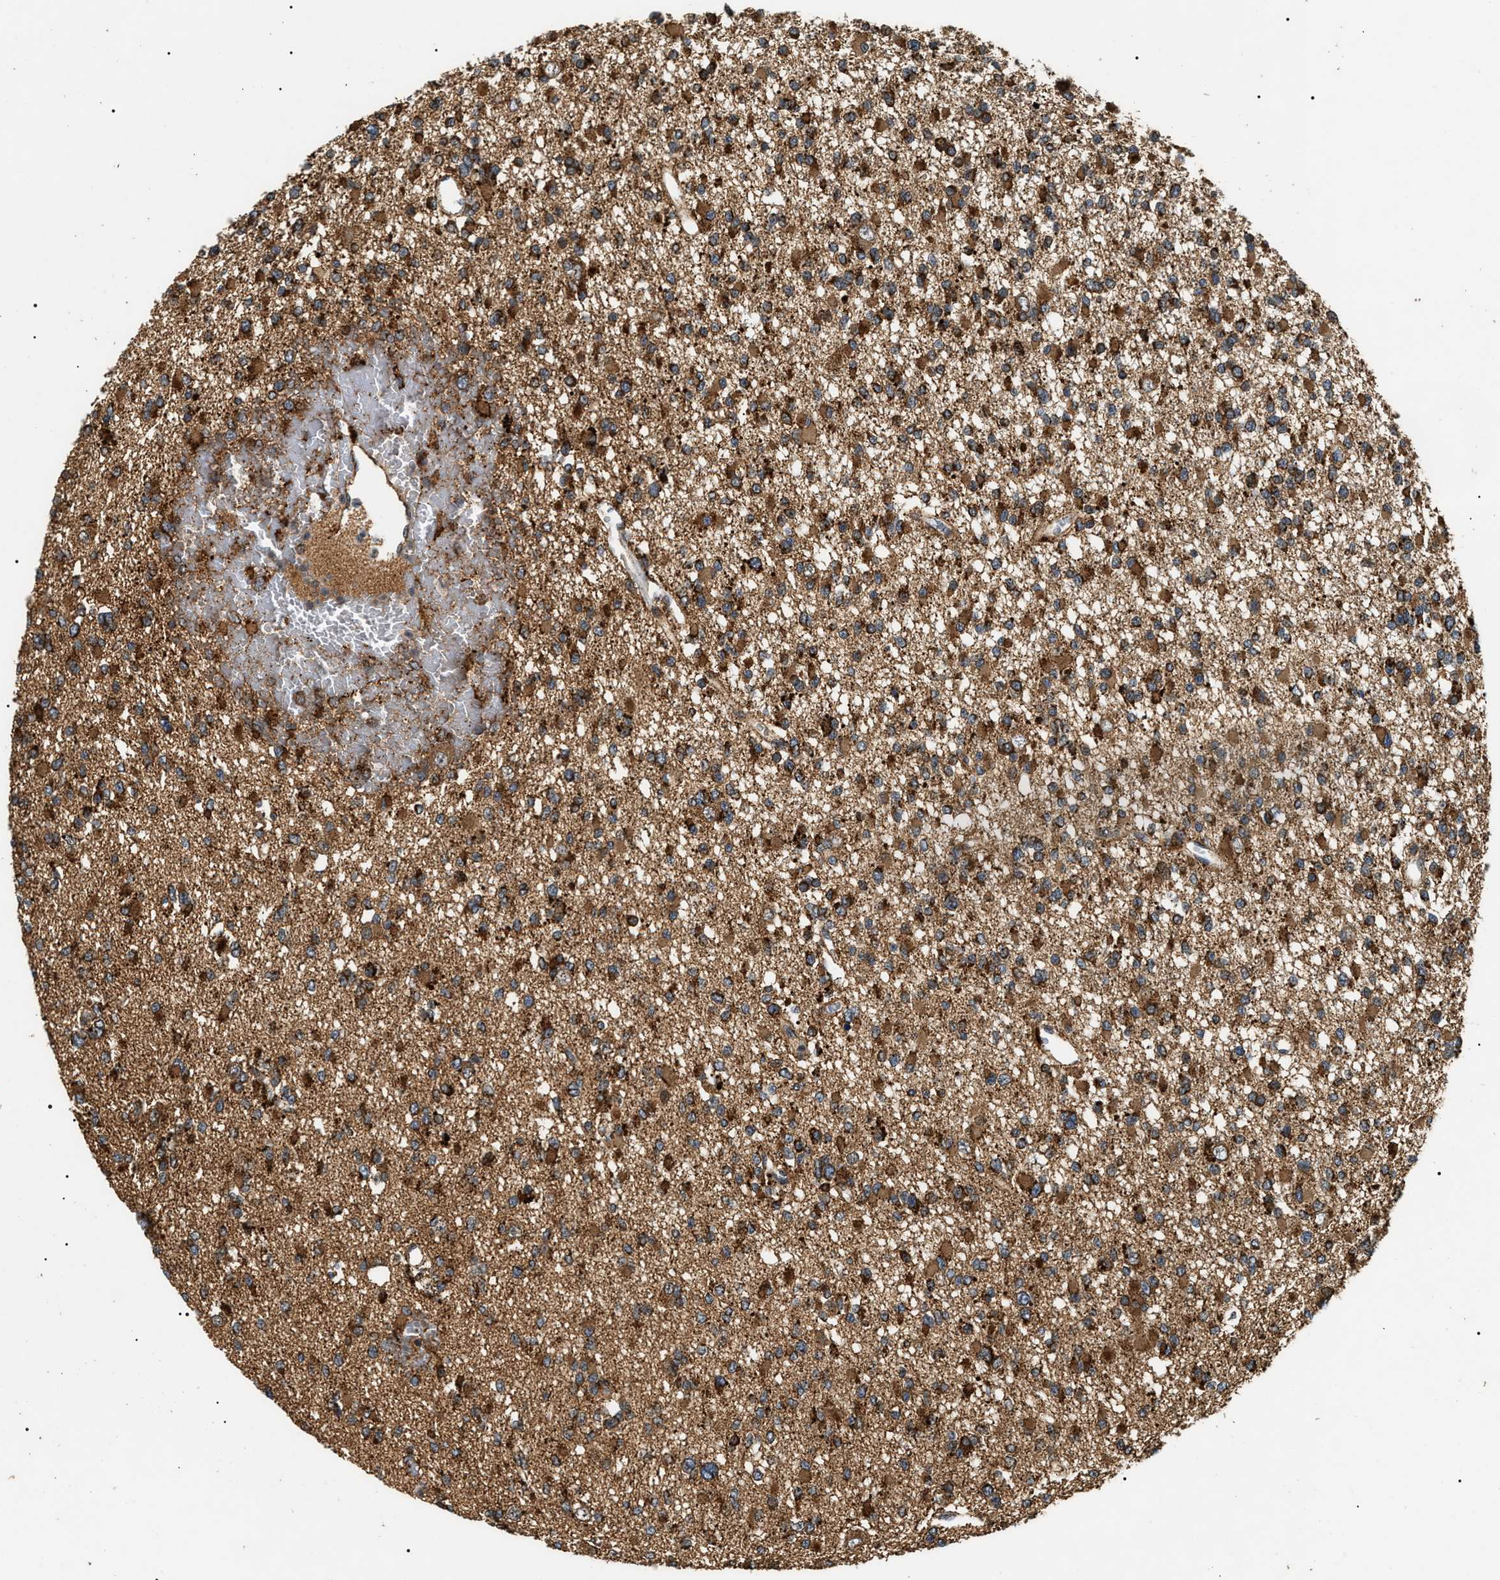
{"staining": {"intensity": "strong", "quantity": ">75%", "location": "cytoplasmic/membranous"}, "tissue": "glioma", "cell_type": "Tumor cells", "image_type": "cancer", "snomed": [{"axis": "morphology", "description": "Glioma, malignant, Low grade"}, {"axis": "topography", "description": "Brain"}], "caption": "Tumor cells reveal strong cytoplasmic/membranous staining in approximately >75% of cells in glioma.", "gene": "ZBTB26", "patient": {"sex": "female", "age": 22}}